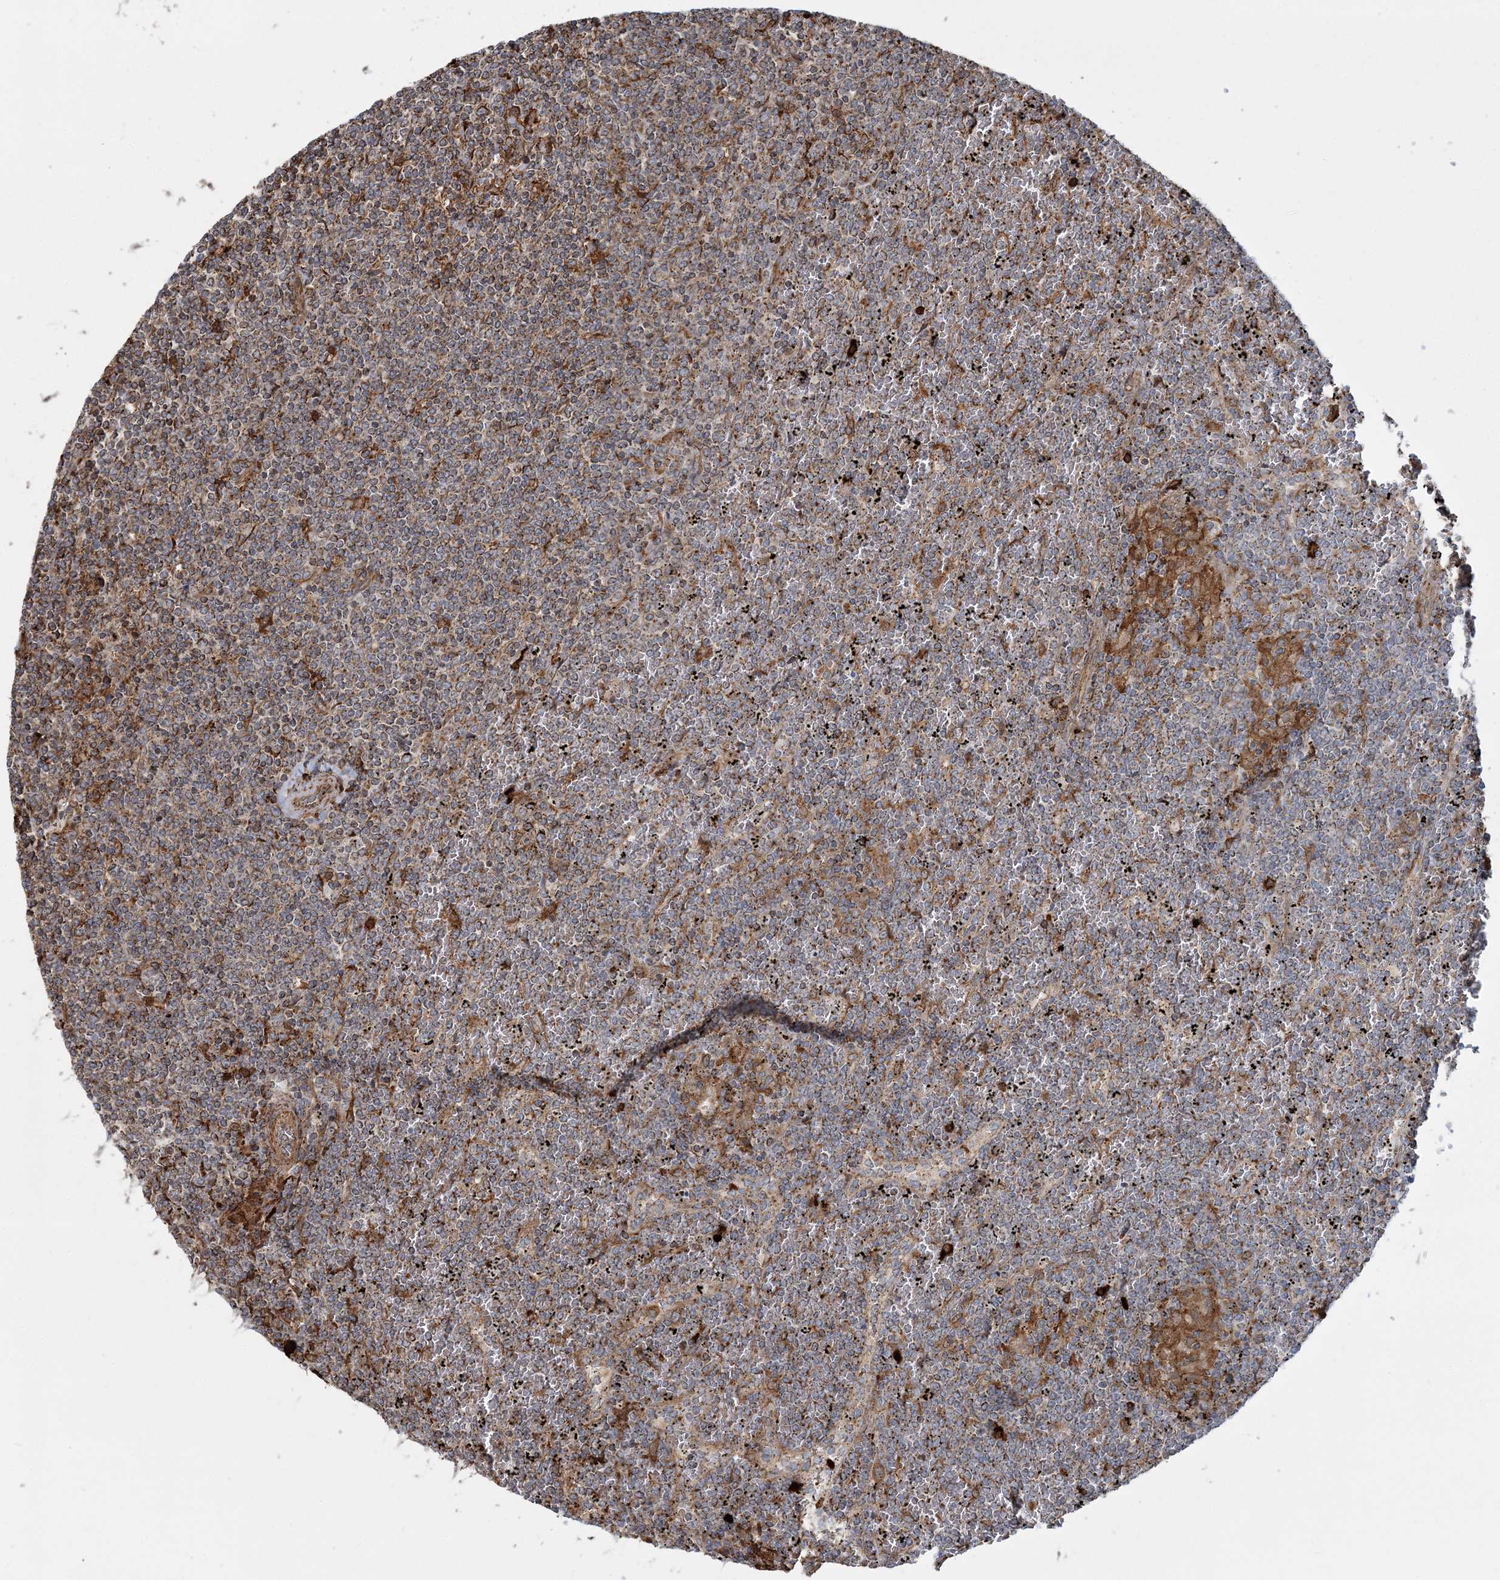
{"staining": {"intensity": "moderate", "quantity": ">75%", "location": "cytoplasmic/membranous"}, "tissue": "lymphoma", "cell_type": "Tumor cells", "image_type": "cancer", "snomed": [{"axis": "morphology", "description": "Malignant lymphoma, non-Hodgkin's type, Low grade"}, {"axis": "topography", "description": "Spleen"}], "caption": "A histopathology image showing moderate cytoplasmic/membranous expression in about >75% of tumor cells in lymphoma, as visualized by brown immunohistochemical staining.", "gene": "TRAF3IP2", "patient": {"sex": "female", "age": 19}}